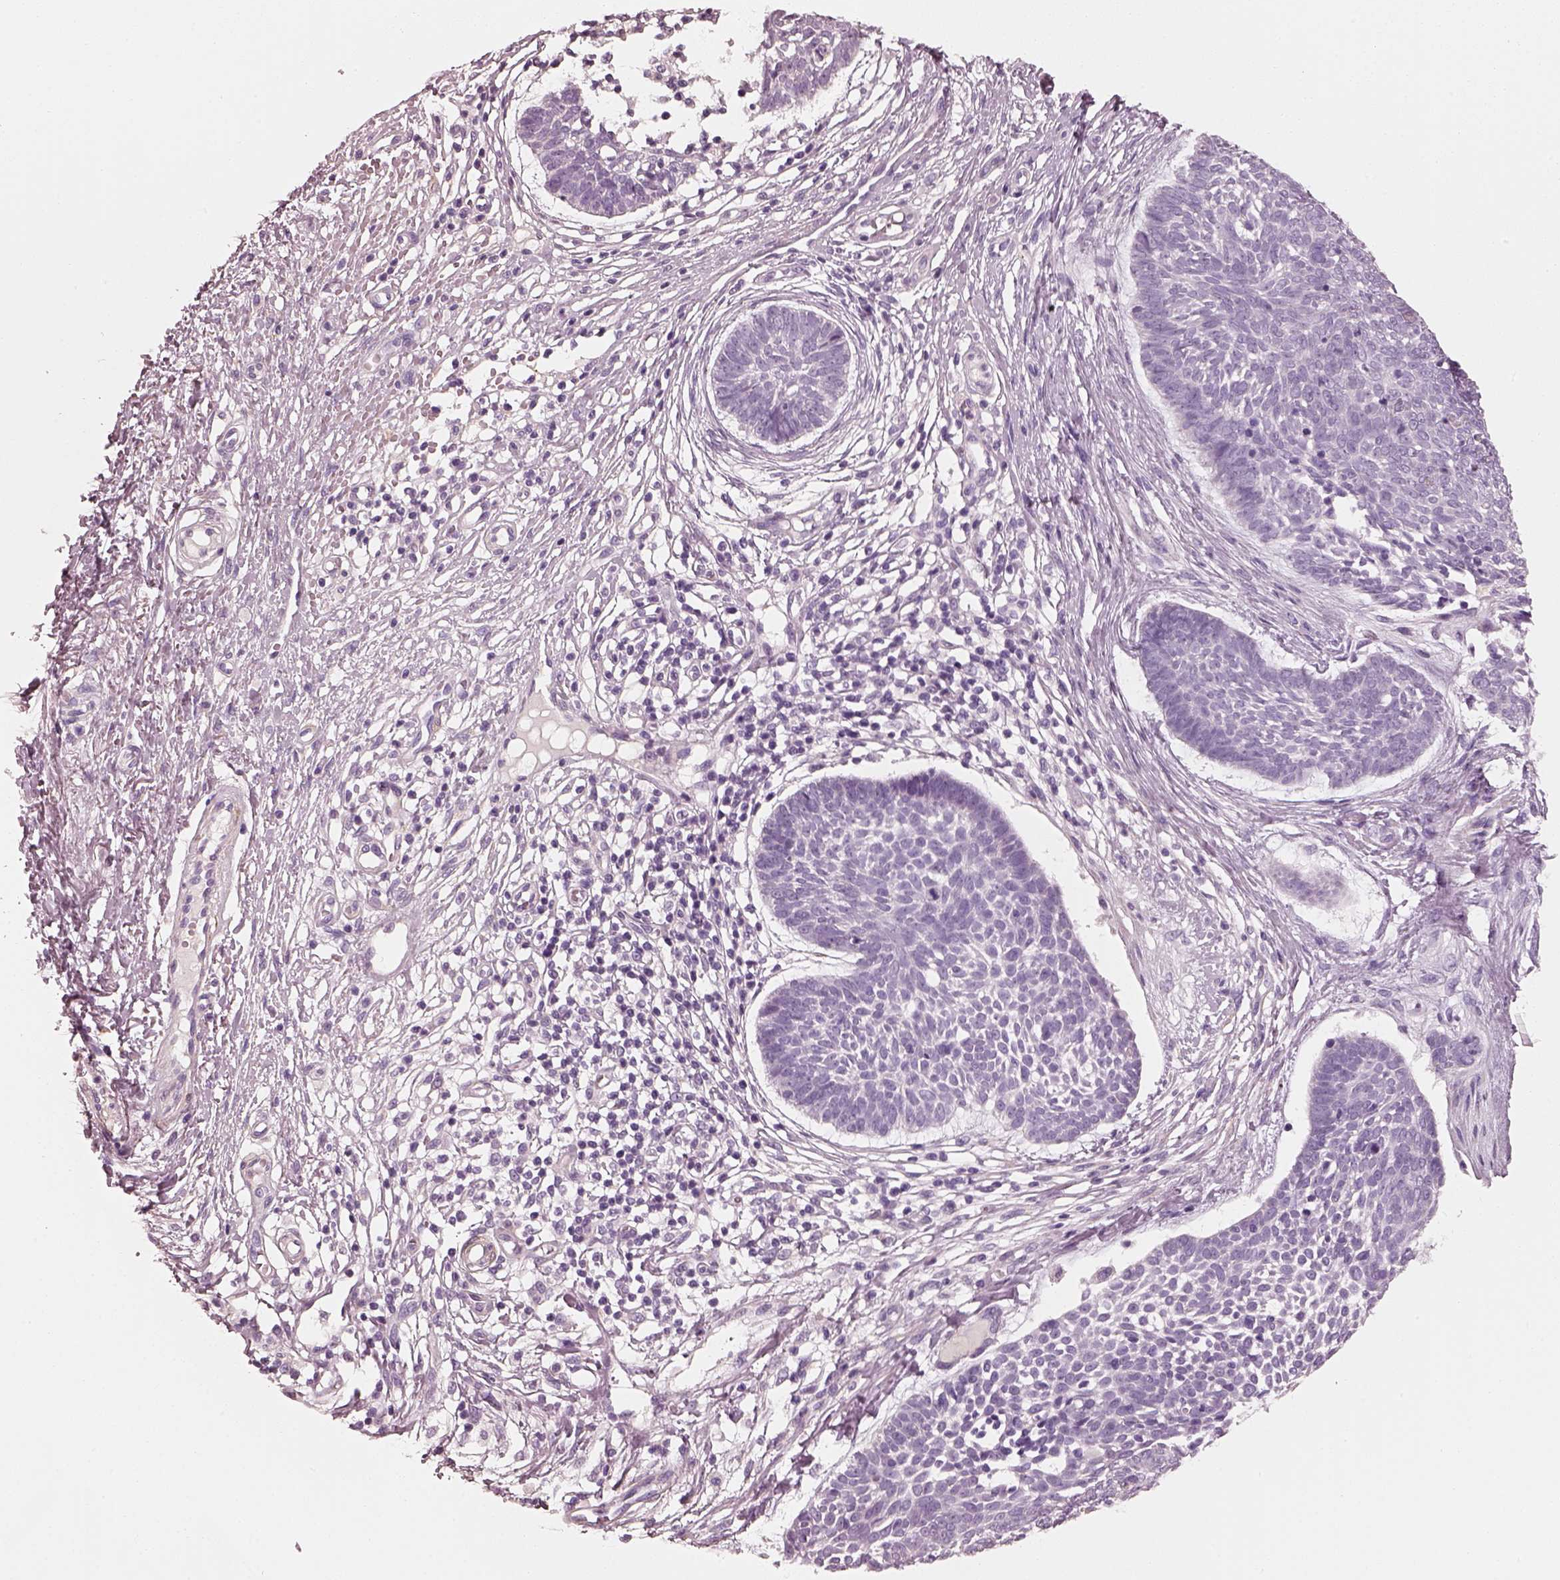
{"staining": {"intensity": "negative", "quantity": "none", "location": "none"}, "tissue": "skin cancer", "cell_type": "Tumor cells", "image_type": "cancer", "snomed": [{"axis": "morphology", "description": "Basal cell carcinoma"}, {"axis": "topography", "description": "Skin"}], "caption": "This is an immunohistochemistry (IHC) histopathology image of human basal cell carcinoma (skin). There is no expression in tumor cells.", "gene": "RS1", "patient": {"sex": "male", "age": 85}}